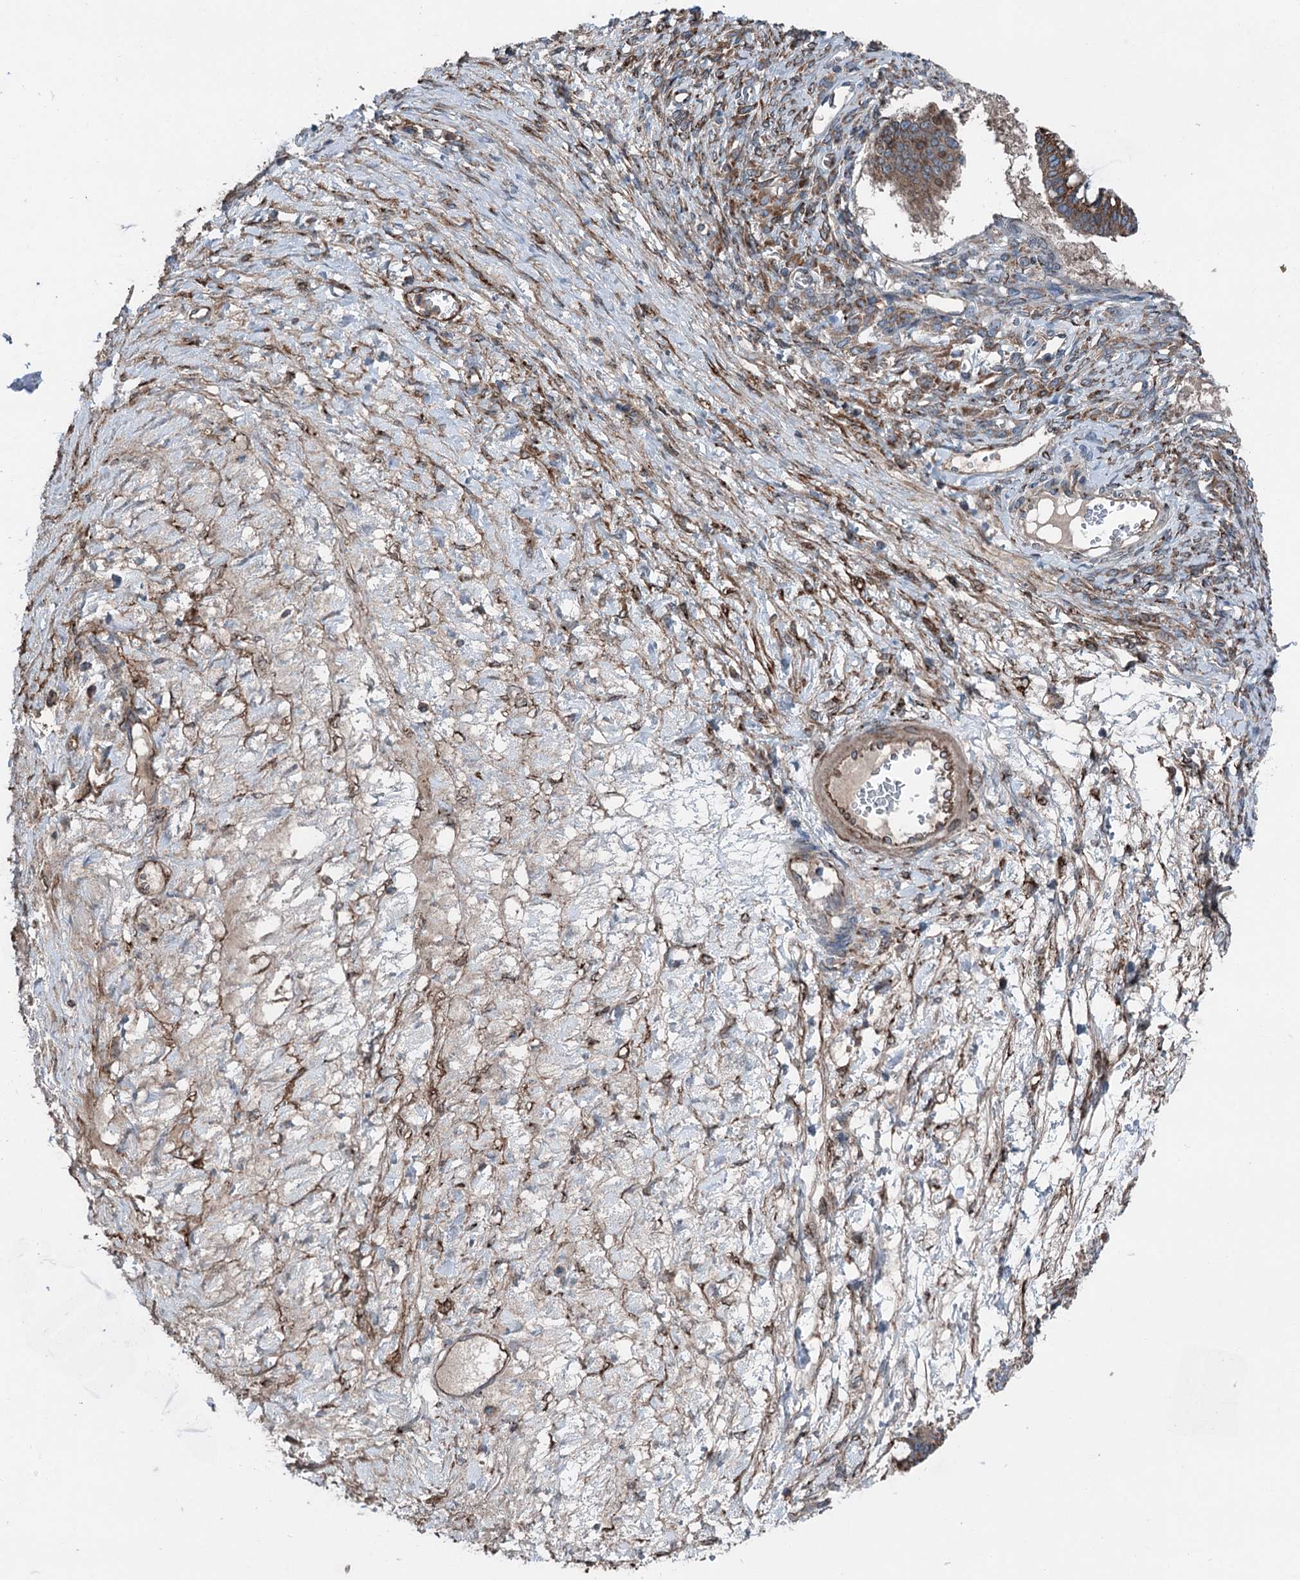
{"staining": {"intensity": "moderate", "quantity": ">75%", "location": "cytoplasmic/membranous"}, "tissue": "ovarian cancer", "cell_type": "Tumor cells", "image_type": "cancer", "snomed": [{"axis": "morphology", "description": "Cystadenocarcinoma, mucinous, NOS"}, {"axis": "topography", "description": "Ovary"}], "caption": "Ovarian cancer (mucinous cystadenocarcinoma) stained for a protein (brown) shows moderate cytoplasmic/membranous positive positivity in approximately >75% of tumor cells.", "gene": "CALCOCO1", "patient": {"sex": "female", "age": 73}}